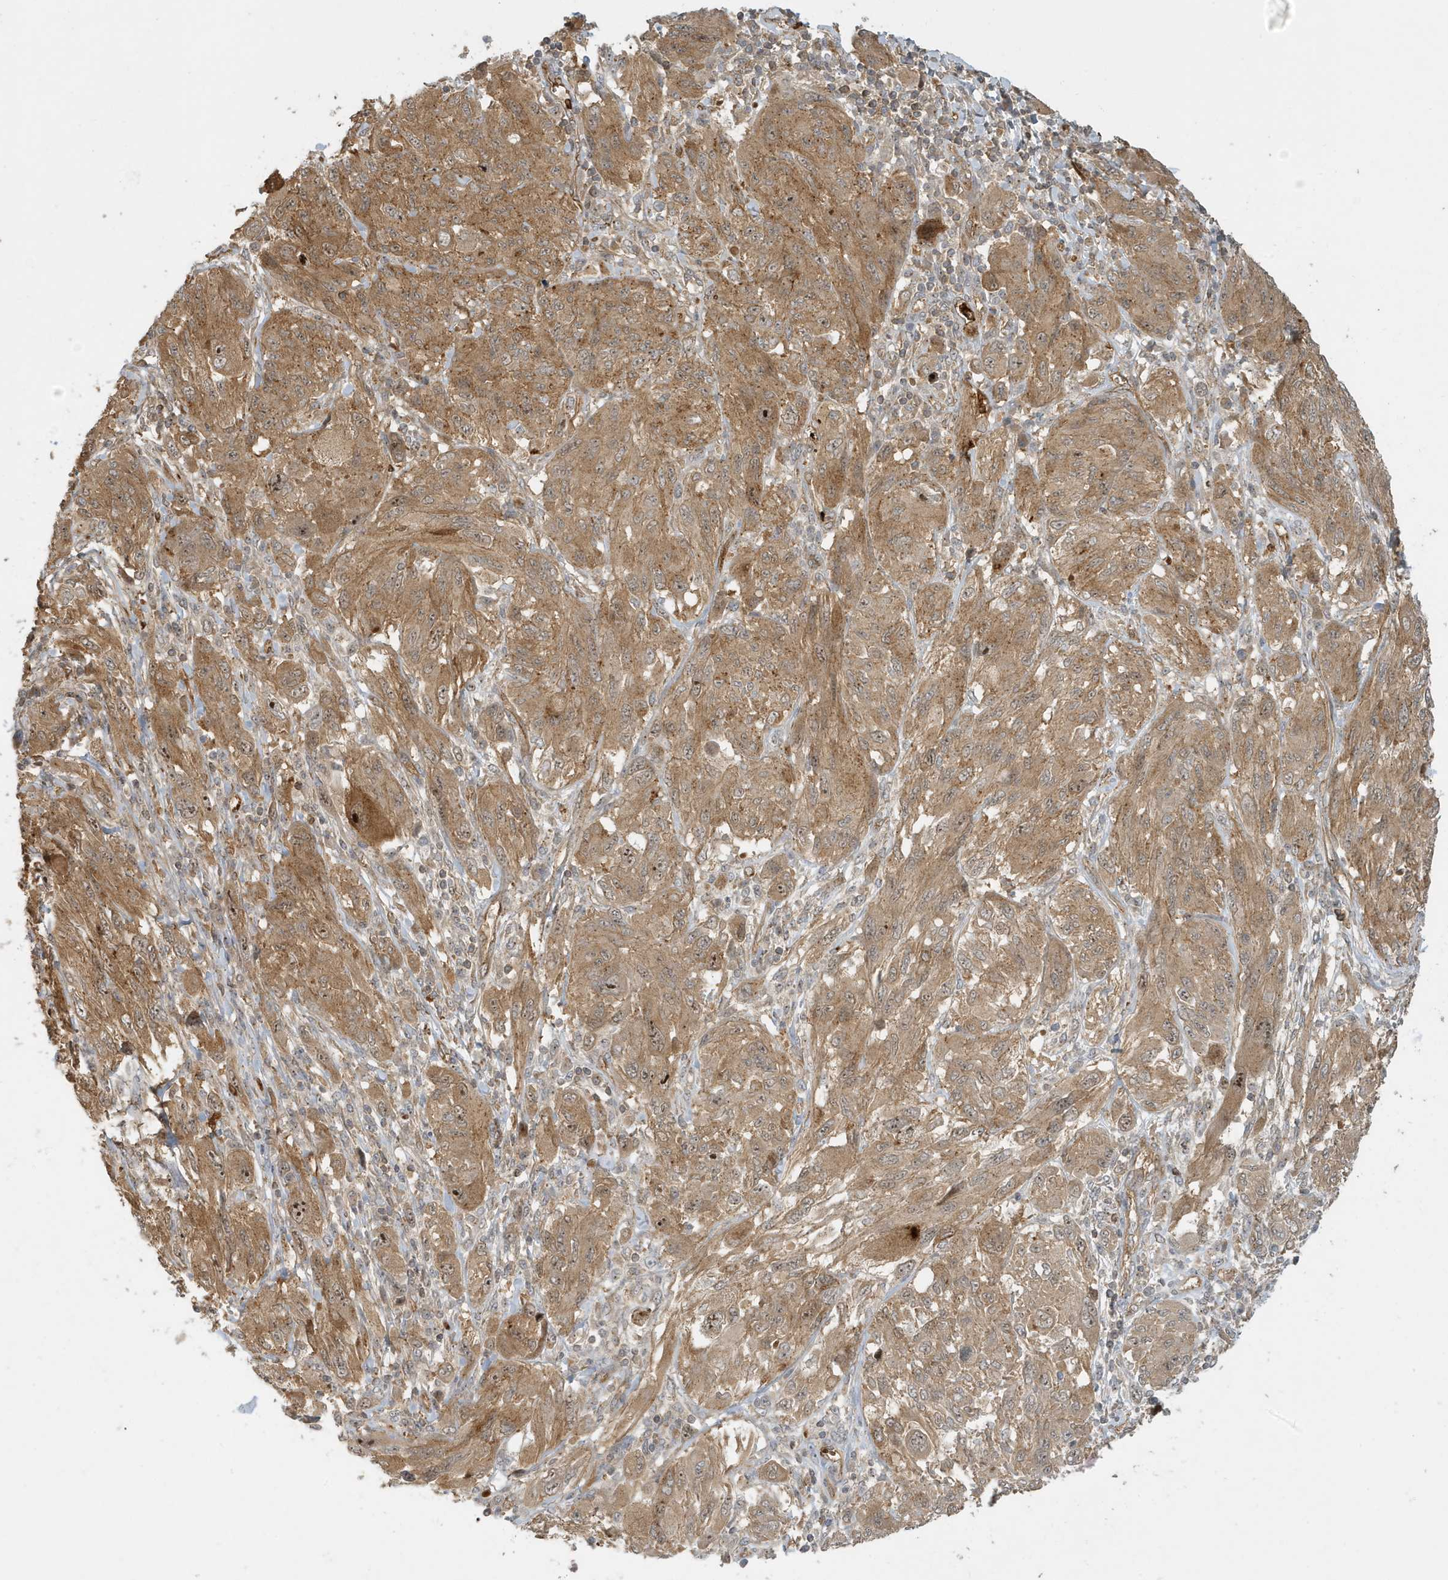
{"staining": {"intensity": "moderate", "quantity": ">75%", "location": "cytoplasmic/membranous,nuclear"}, "tissue": "melanoma", "cell_type": "Tumor cells", "image_type": "cancer", "snomed": [{"axis": "morphology", "description": "Malignant melanoma, NOS"}, {"axis": "topography", "description": "Skin"}], "caption": "DAB immunohistochemical staining of melanoma reveals moderate cytoplasmic/membranous and nuclear protein positivity in approximately >75% of tumor cells.", "gene": "FYCO1", "patient": {"sex": "female", "age": 91}}